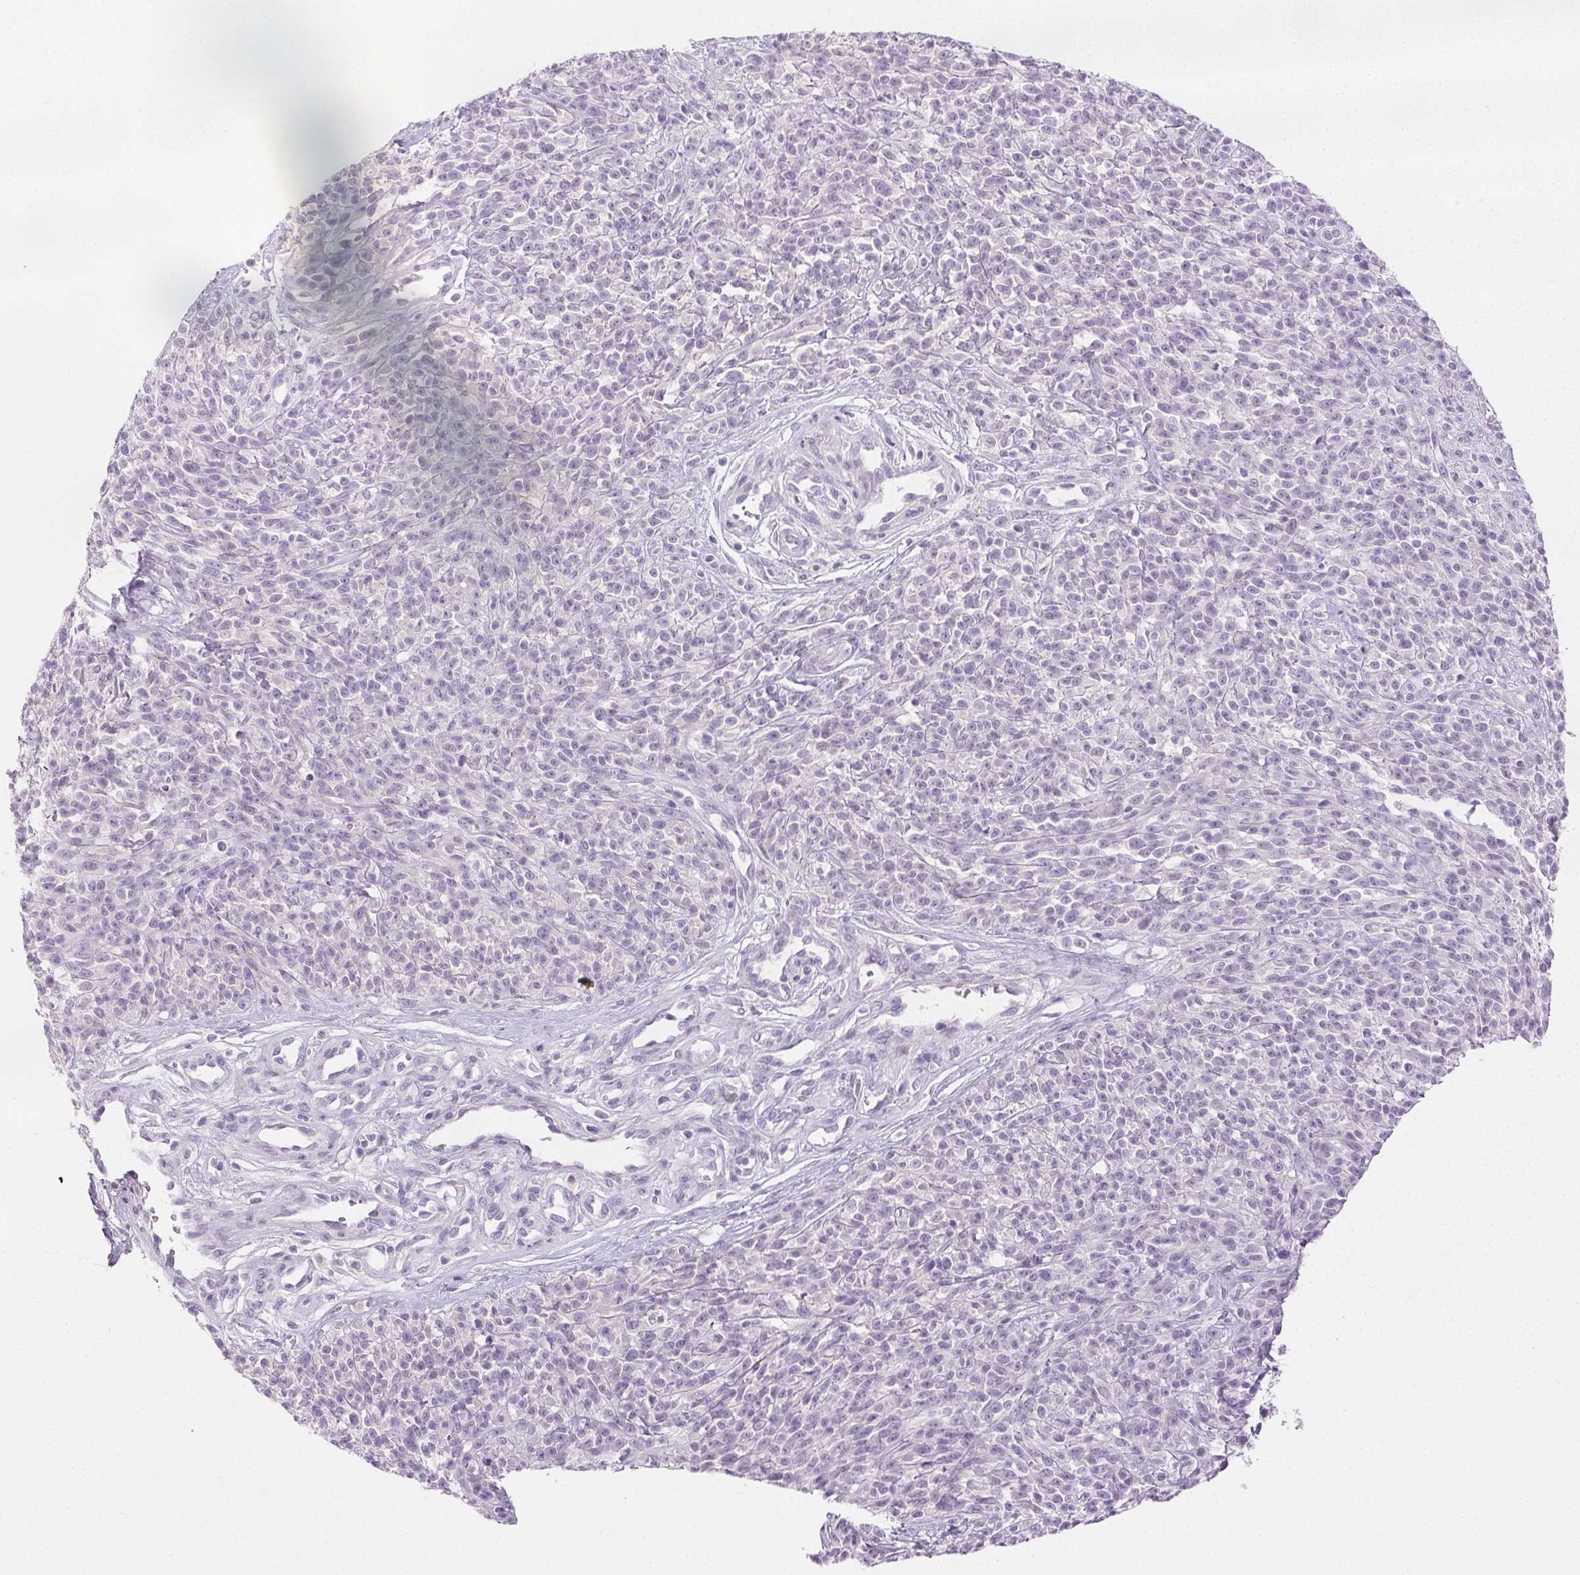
{"staining": {"intensity": "negative", "quantity": "none", "location": "none"}, "tissue": "melanoma", "cell_type": "Tumor cells", "image_type": "cancer", "snomed": [{"axis": "morphology", "description": "Malignant melanoma, NOS"}, {"axis": "topography", "description": "Skin"}, {"axis": "topography", "description": "Skin of trunk"}], "caption": "Melanoma stained for a protein using immunohistochemistry (IHC) displays no positivity tumor cells.", "gene": "EMX2", "patient": {"sex": "male", "age": 74}}